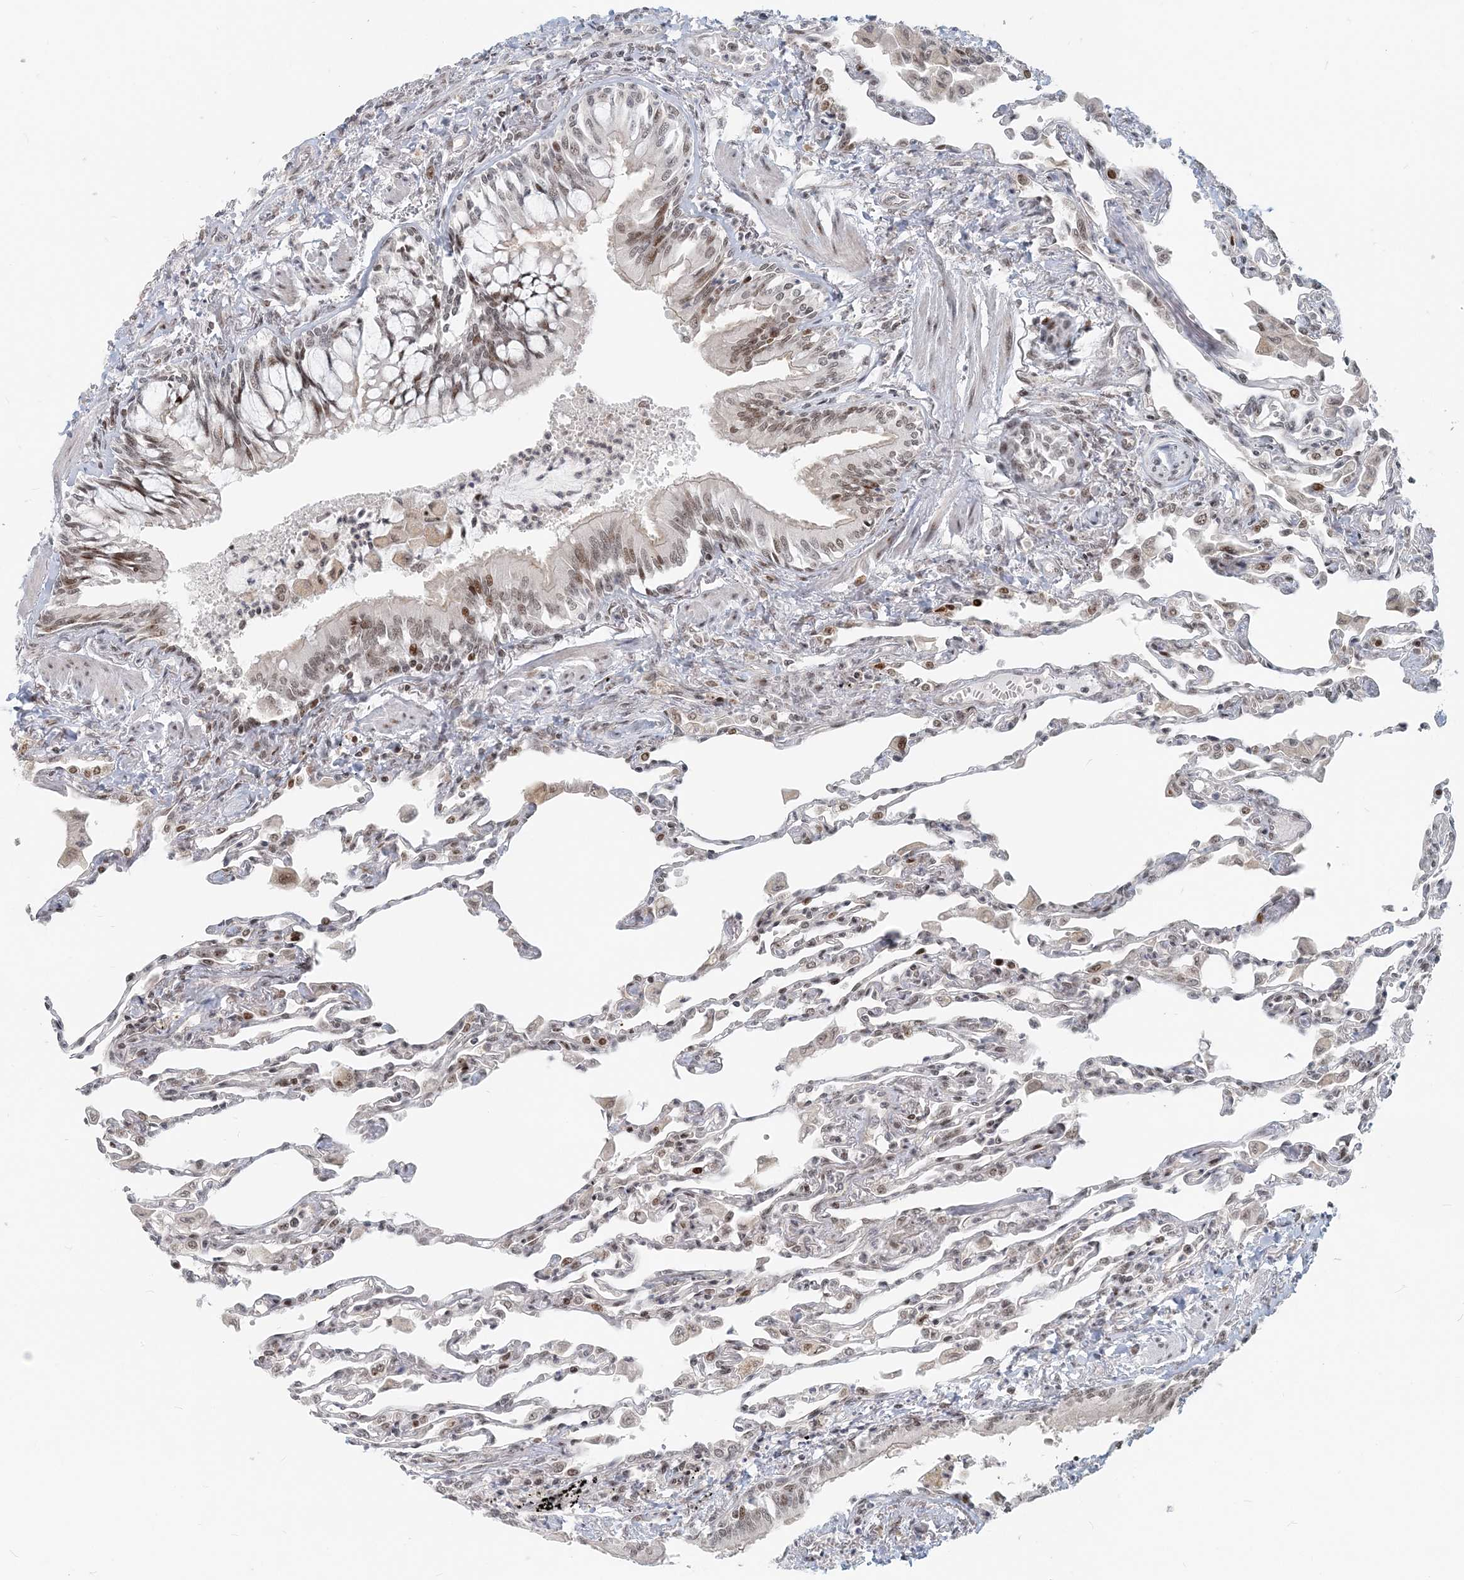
{"staining": {"intensity": "moderate", "quantity": "<25%", "location": "nuclear"}, "tissue": "lung", "cell_type": "Alveolar cells", "image_type": "normal", "snomed": [{"axis": "morphology", "description": "Normal tissue, NOS"}, {"axis": "topography", "description": "Bronchus"}, {"axis": "topography", "description": "Lung"}], "caption": "Immunohistochemical staining of unremarkable lung shows <25% levels of moderate nuclear protein expression in about <25% of alveolar cells. (brown staining indicates protein expression, while blue staining denotes nuclei).", "gene": "BAZ1B", "patient": {"sex": "female", "age": 49}}